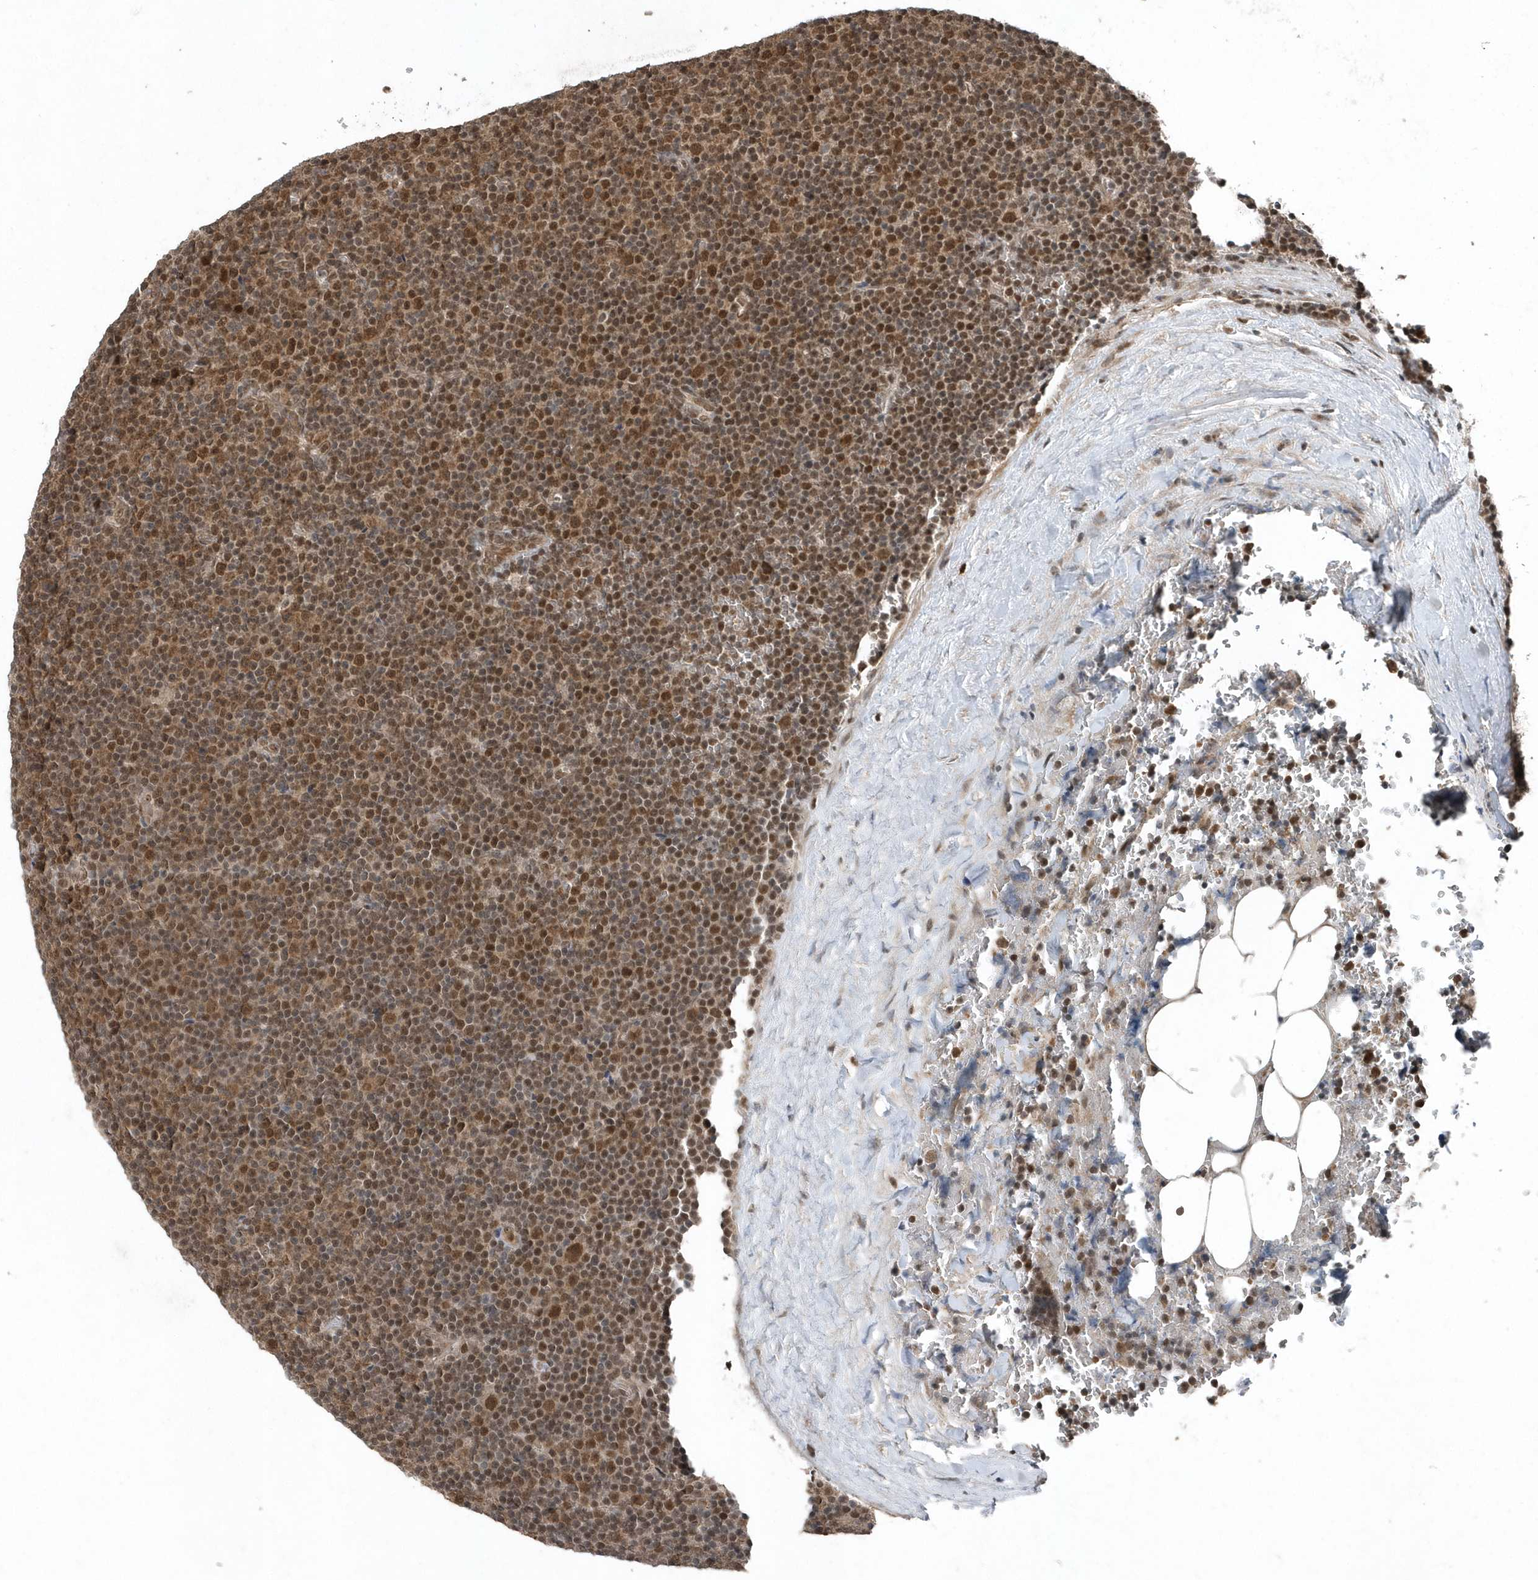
{"staining": {"intensity": "moderate", "quantity": ">75%", "location": "cytoplasmic/membranous,nuclear"}, "tissue": "lymphoma", "cell_type": "Tumor cells", "image_type": "cancer", "snomed": [{"axis": "morphology", "description": "Malignant lymphoma, non-Hodgkin's type, Low grade"}, {"axis": "topography", "description": "Lymph node"}], "caption": "Immunohistochemical staining of human lymphoma displays medium levels of moderate cytoplasmic/membranous and nuclear expression in about >75% of tumor cells. The staining was performed using DAB (3,3'-diaminobenzidine) to visualize the protein expression in brown, while the nuclei were stained in blue with hematoxylin (Magnification: 20x).", "gene": "QTRT2", "patient": {"sex": "female", "age": 67}}